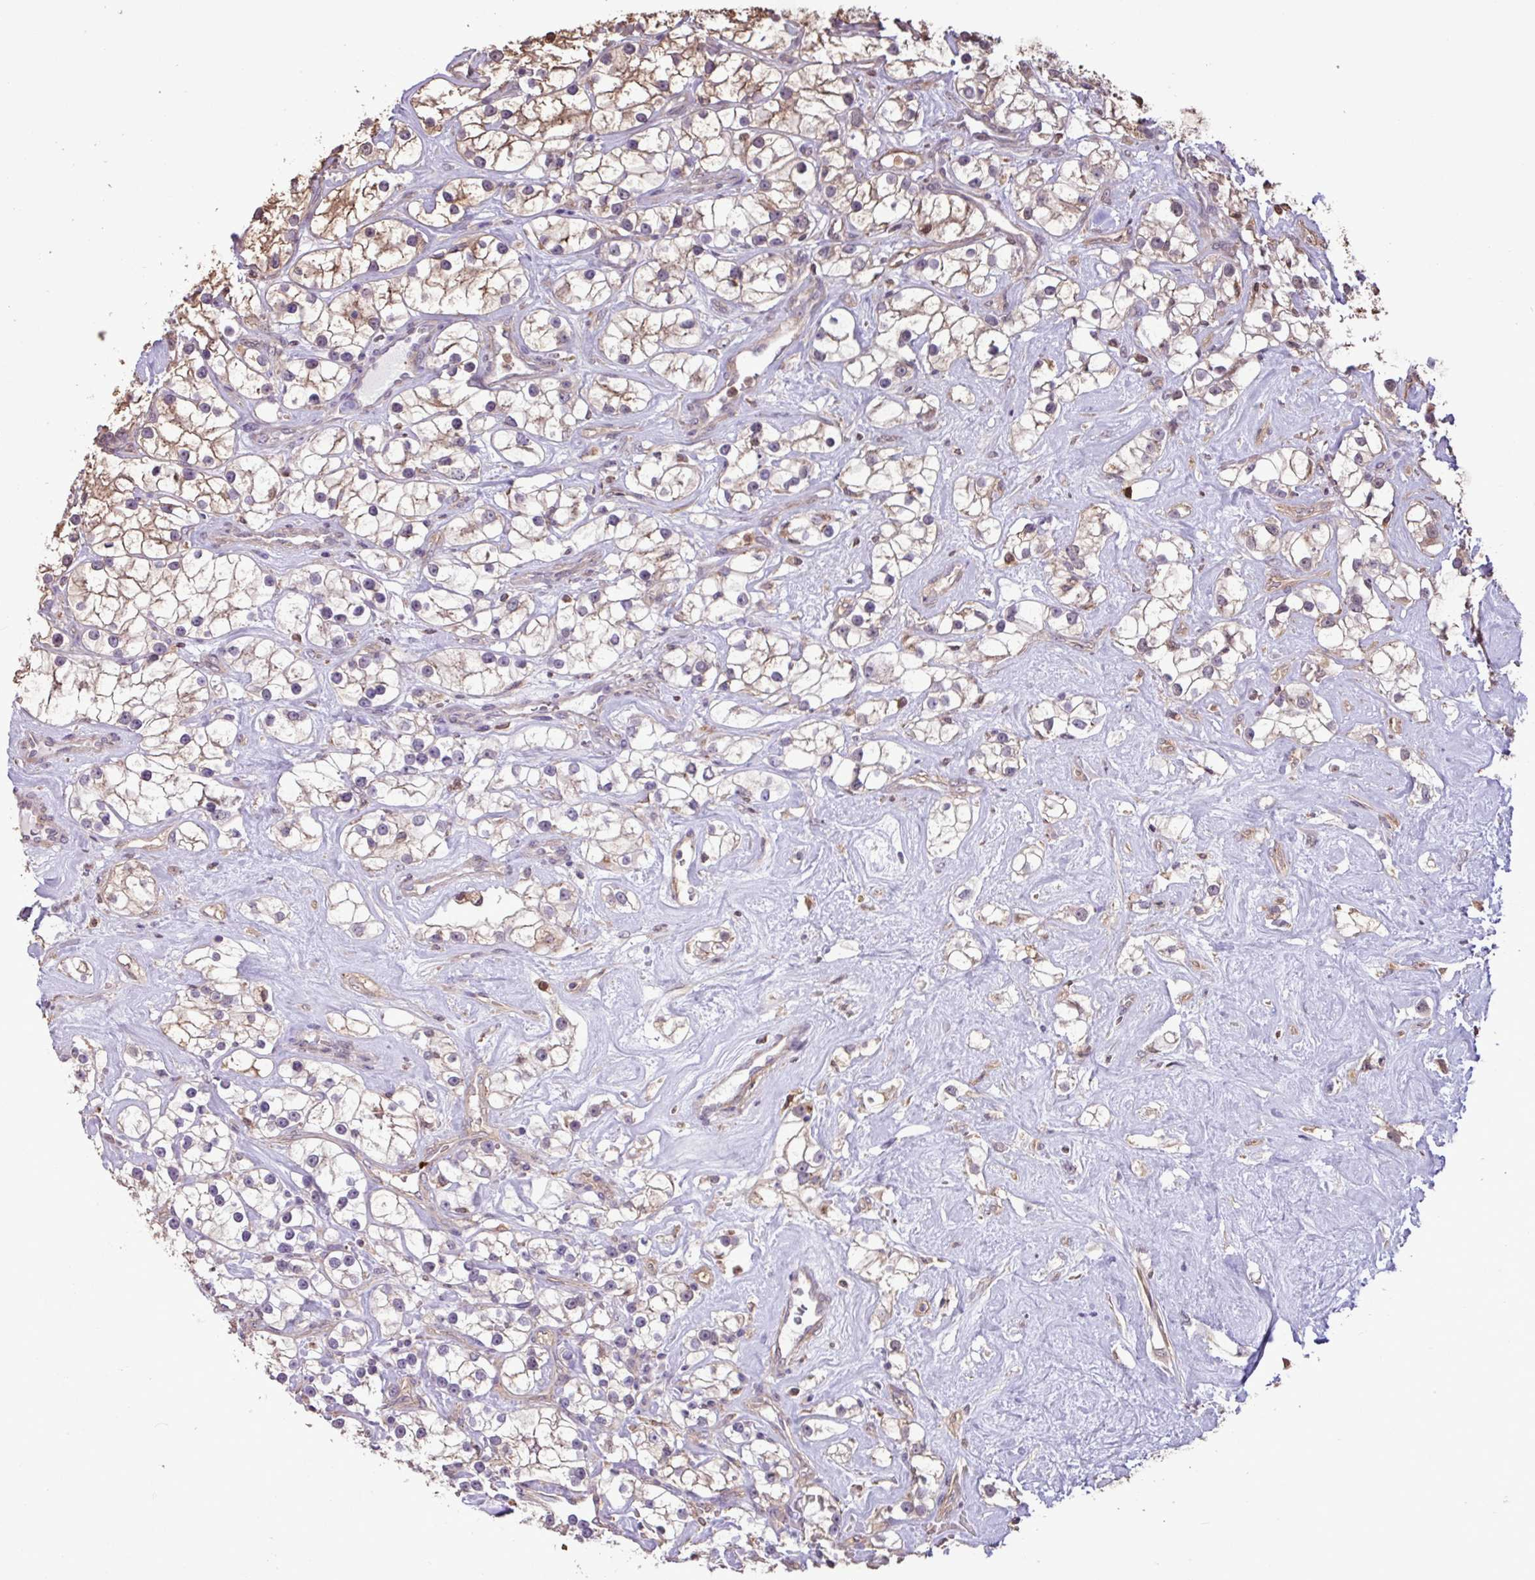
{"staining": {"intensity": "weak", "quantity": "<25%", "location": "cytoplasmic/membranous"}, "tissue": "renal cancer", "cell_type": "Tumor cells", "image_type": "cancer", "snomed": [{"axis": "morphology", "description": "Adenocarcinoma, NOS"}, {"axis": "topography", "description": "Kidney"}], "caption": "IHC micrograph of neoplastic tissue: human adenocarcinoma (renal) stained with DAB (3,3'-diaminobenzidine) demonstrates no significant protein staining in tumor cells. (DAB (3,3'-diaminobenzidine) IHC with hematoxylin counter stain).", "gene": "CHST11", "patient": {"sex": "male", "age": 77}}